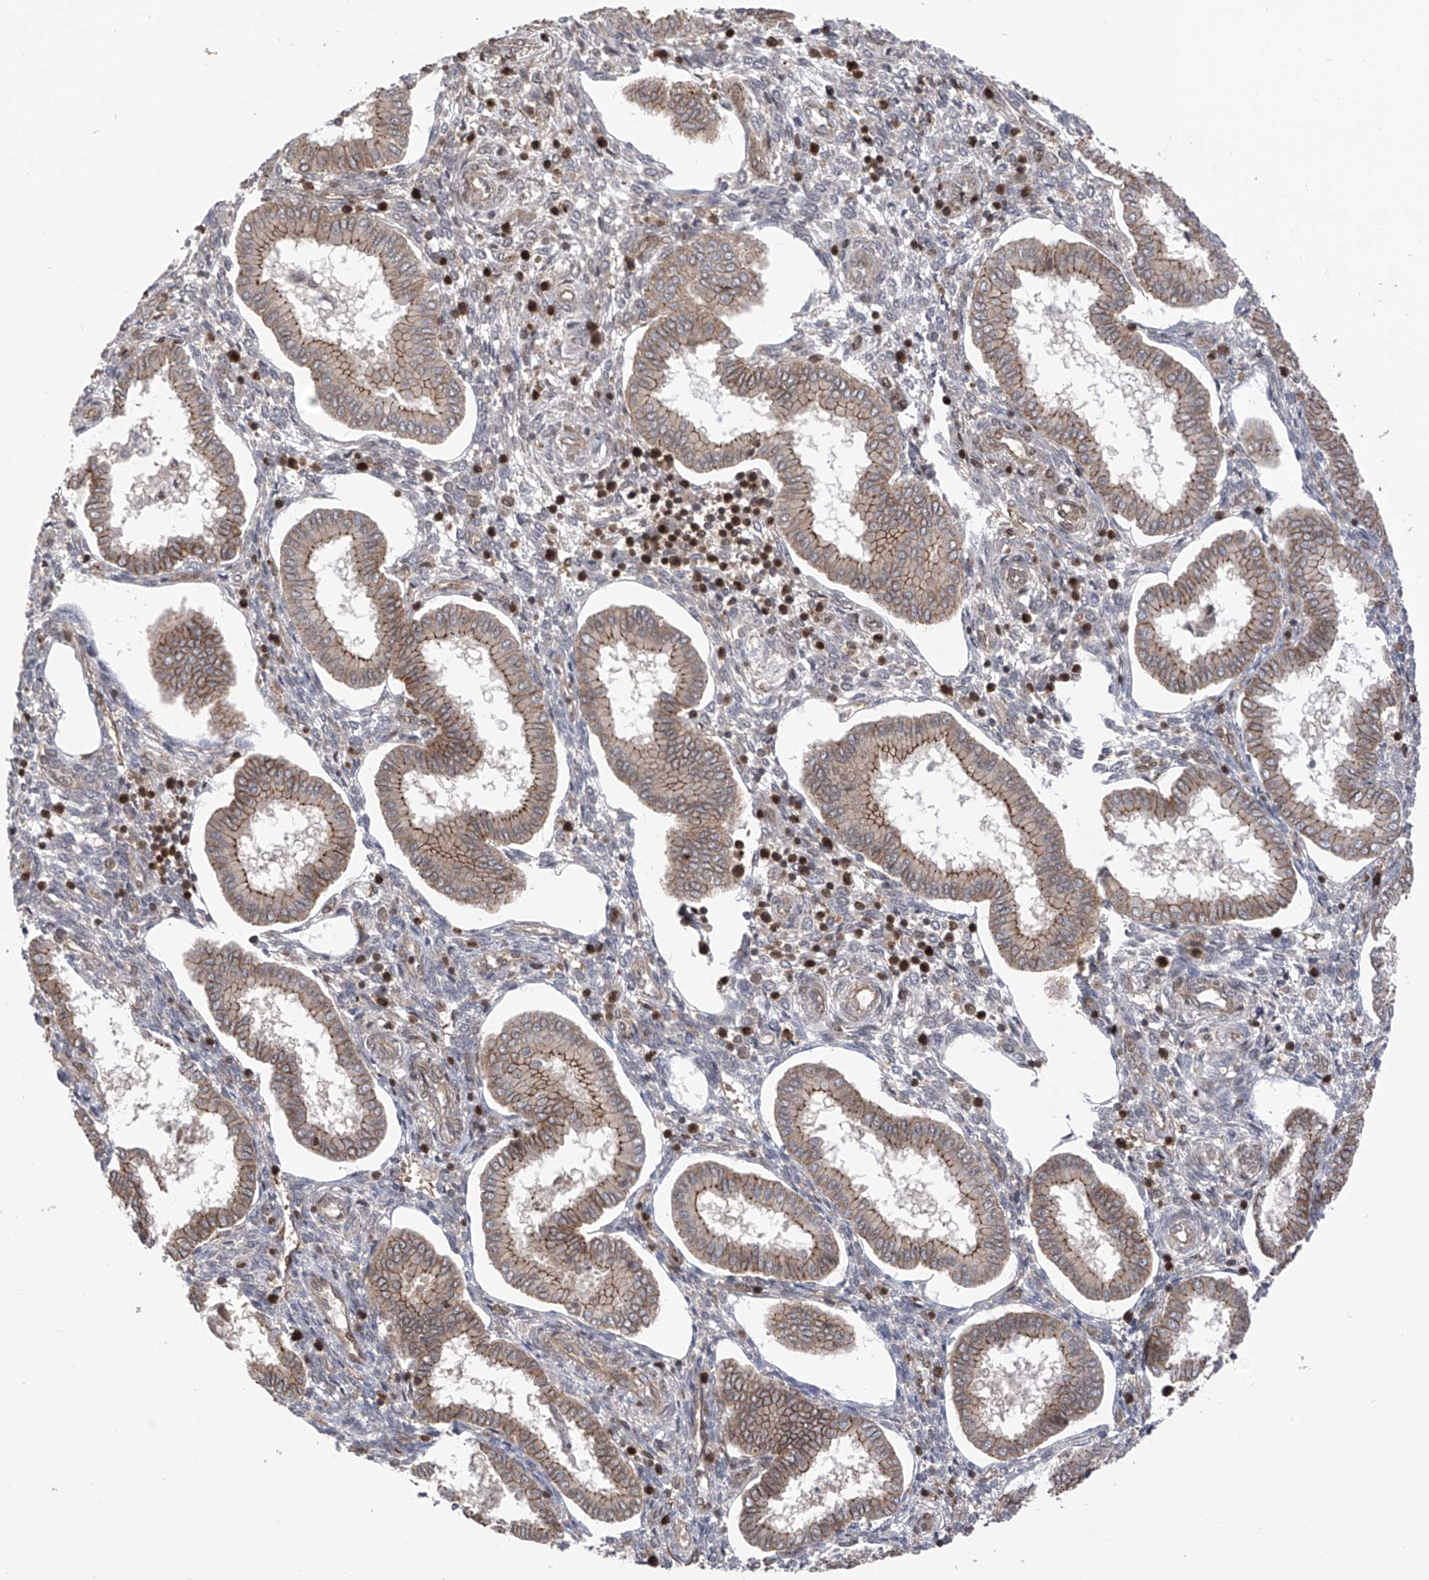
{"staining": {"intensity": "negative", "quantity": "none", "location": "none"}, "tissue": "endometrium", "cell_type": "Cells in endometrial stroma", "image_type": "normal", "snomed": [{"axis": "morphology", "description": "Normal tissue, NOS"}, {"axis": "topography", "description": "Endometrium"}], "caption": "A high-resolution micrograph shows immunohistochemistry (IHC) staining of unremarkable endometrium, which displays no significant positivity in cells in endometrial stroma.", "gene": "DNAJC9", "patient": {"sex": "female", "age": 24}}